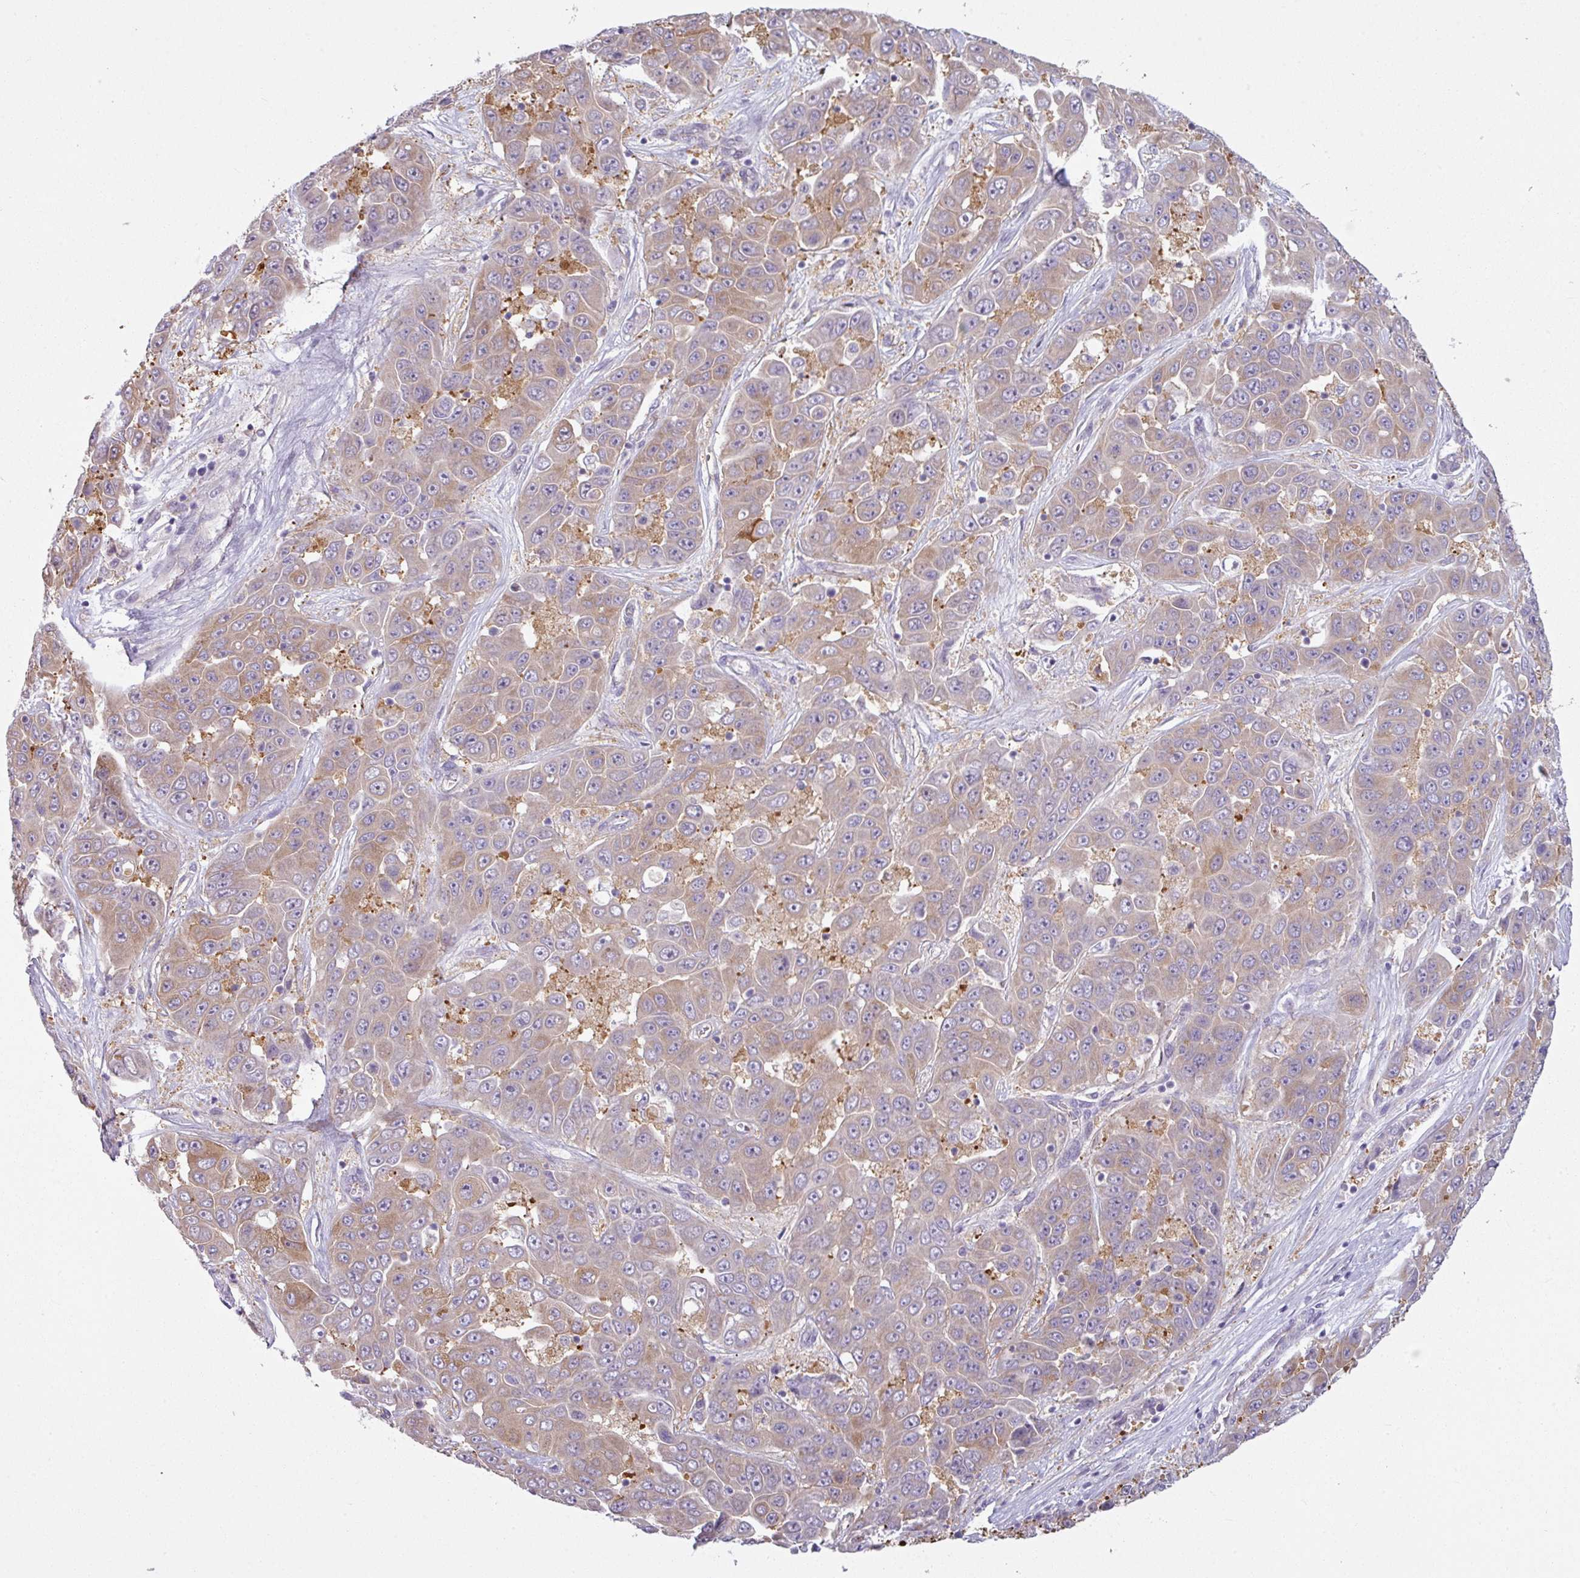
{"staining": {"intensity": "weak", "quantity": ">75%", "location": "cytoplasmic/membranous"}, "tissue": "liver cancer", "cell_type": "Tumor cells", "image_type": "cancer", "snomed": [{"axis": "morphology", "description": "Cholangiocarcinoma"}, {"axis": "topography", "description": "Liver"}], "caption": "Human liver cholangiocarcinoma stained with a protein marker demonstrates weak staining in tumor cells.", "gene": "CAMK2B", "patient": {"sex": "female", "age": 52}}